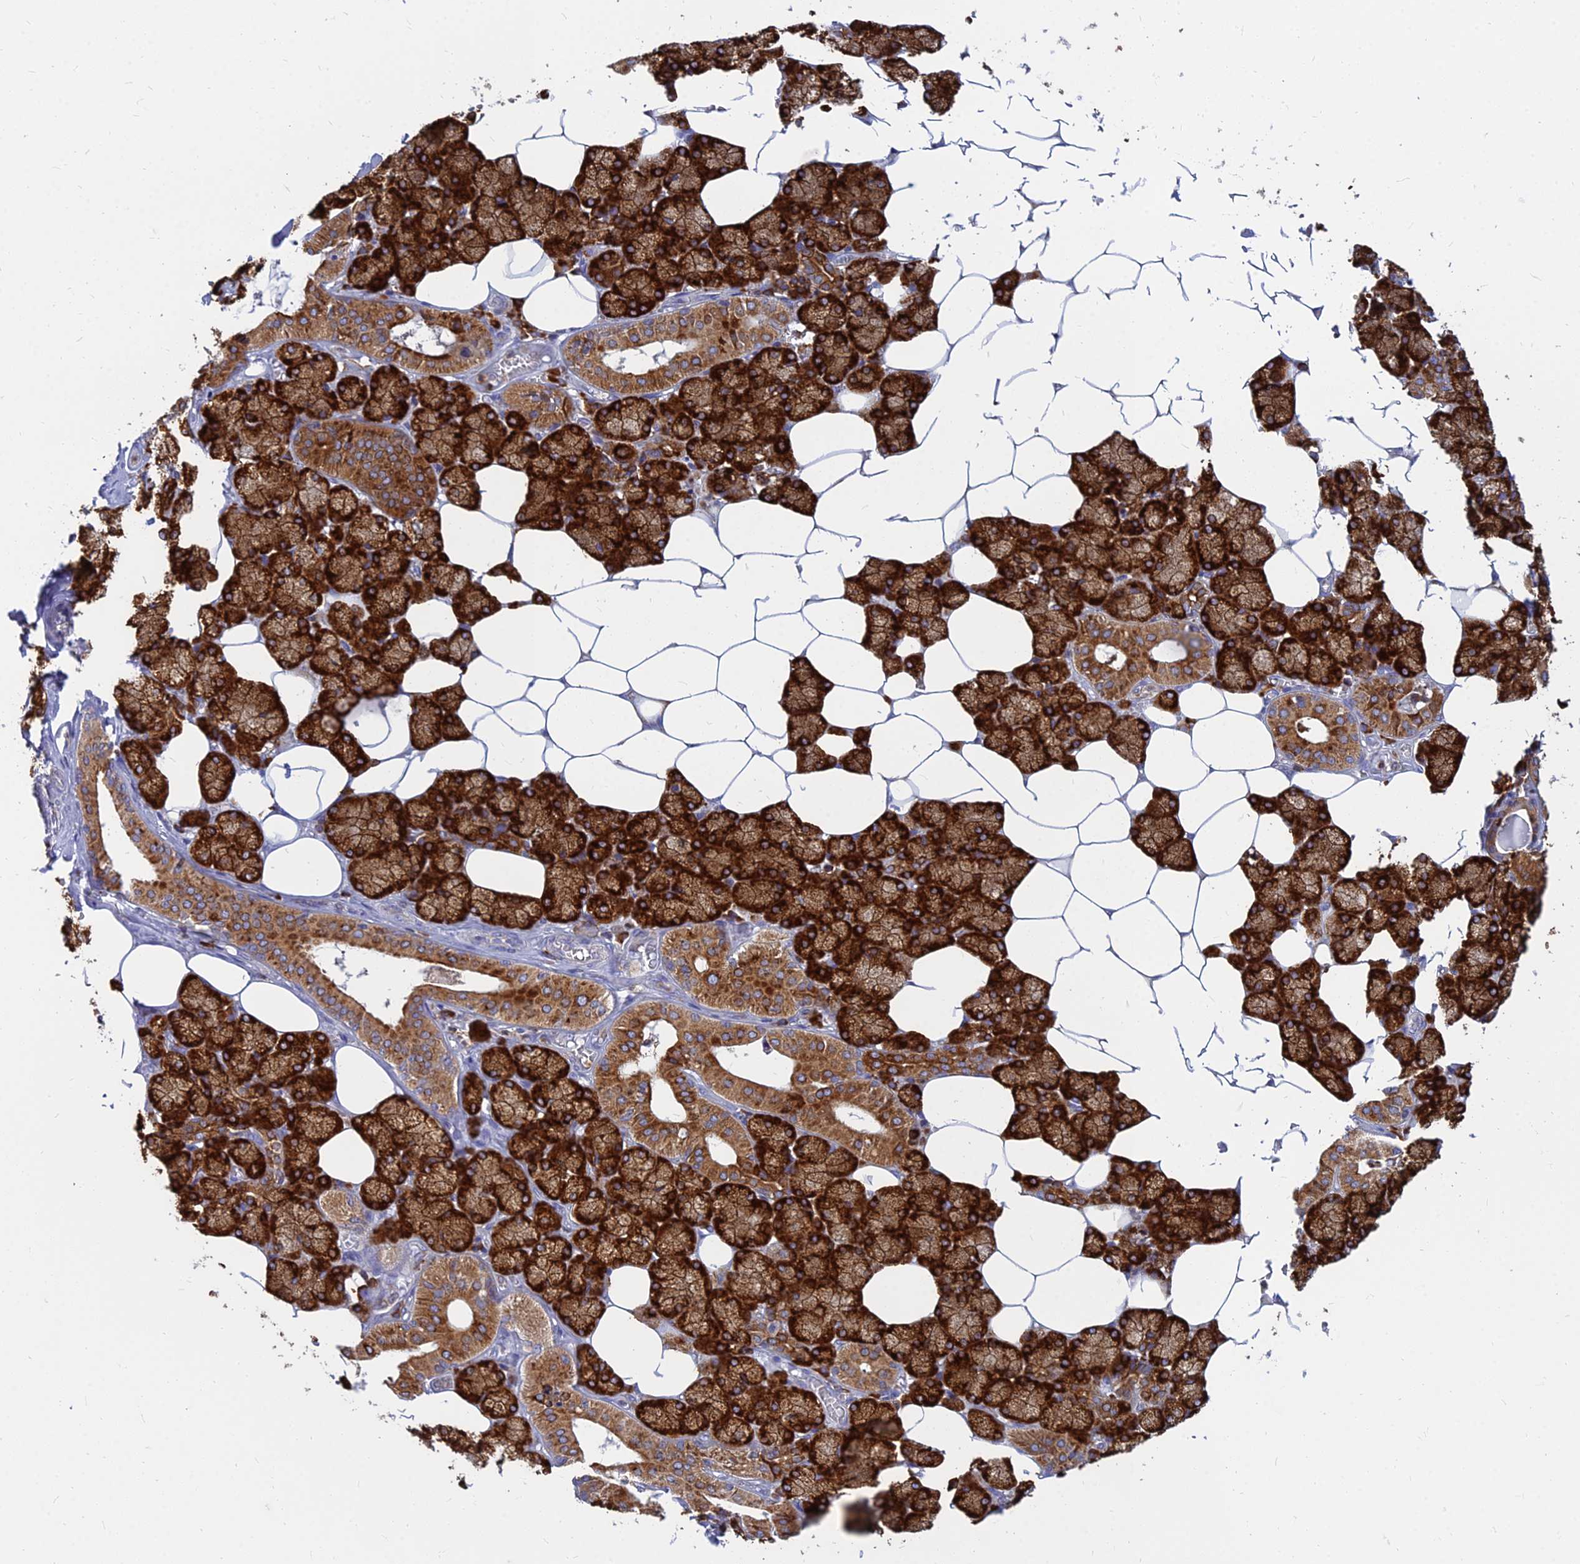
{"staining": {"intensity": "strong", "quantity": ">75%", "location": "cytoplasmic/membranous"}, "tissue": "salivary gland", "cell_type": "Glandular cells", "image_type": "normal", "snomed": [{"axis": "morphology", "description": "Normal tissue, NOS"}, {"axis": "topography", "description": "Salivary gland"}], "caption": "The histopathology image reveals staining of benign salivary gland, revealing strong cytoplasmic/membranous protein staining (brown color) within glandular cells. (DAB (3,3'-diaminobenzidine) = brown stain, brightfield microscopy at high magnification).", "gene": "CCT6A", "patient": {"sex": "male", "age": 62}}